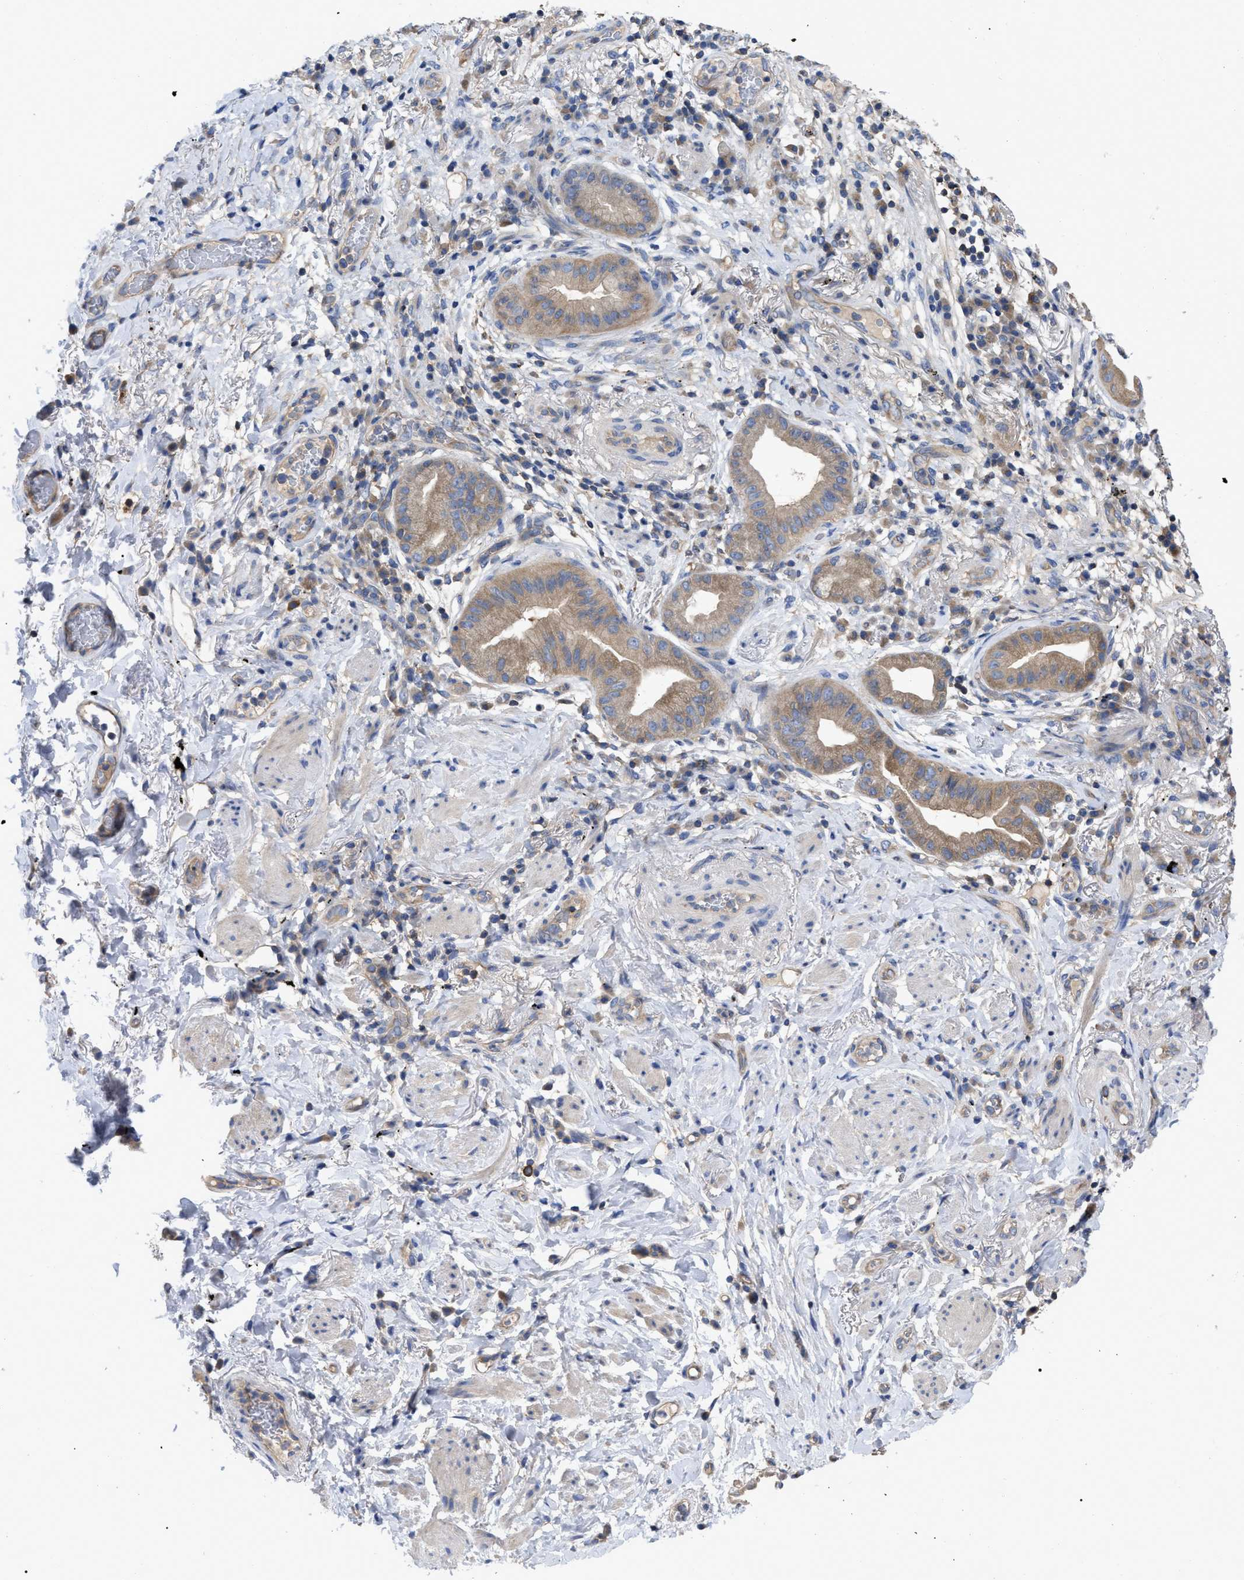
{"staining": {"intensity": "weak", "quantity": ">75%", "location": "cytoplasmic/membranous"}, "tissue": "lung cancer", "cell_type": "Tumor cells", "image_type": "cancer", "snomed": [{"axis": "morphology", "description": "Normal tissue, NOS"}, {"axis": "morphology", "description": "Adenocarcinoma, NOS"}, {"axis": "topography", "description": "Bronchus"}, {"axis": "topography", "description": "Lung"}], "caption": "Lung cancer (adenocarcinoma) stained with a brown dye exhibits weak cytoplasmic/membranous positive positivity in approximately >75% of tumor cells.", "gene": "RAP1GDS1", "patient": {"sex": "female", "age": 70}}